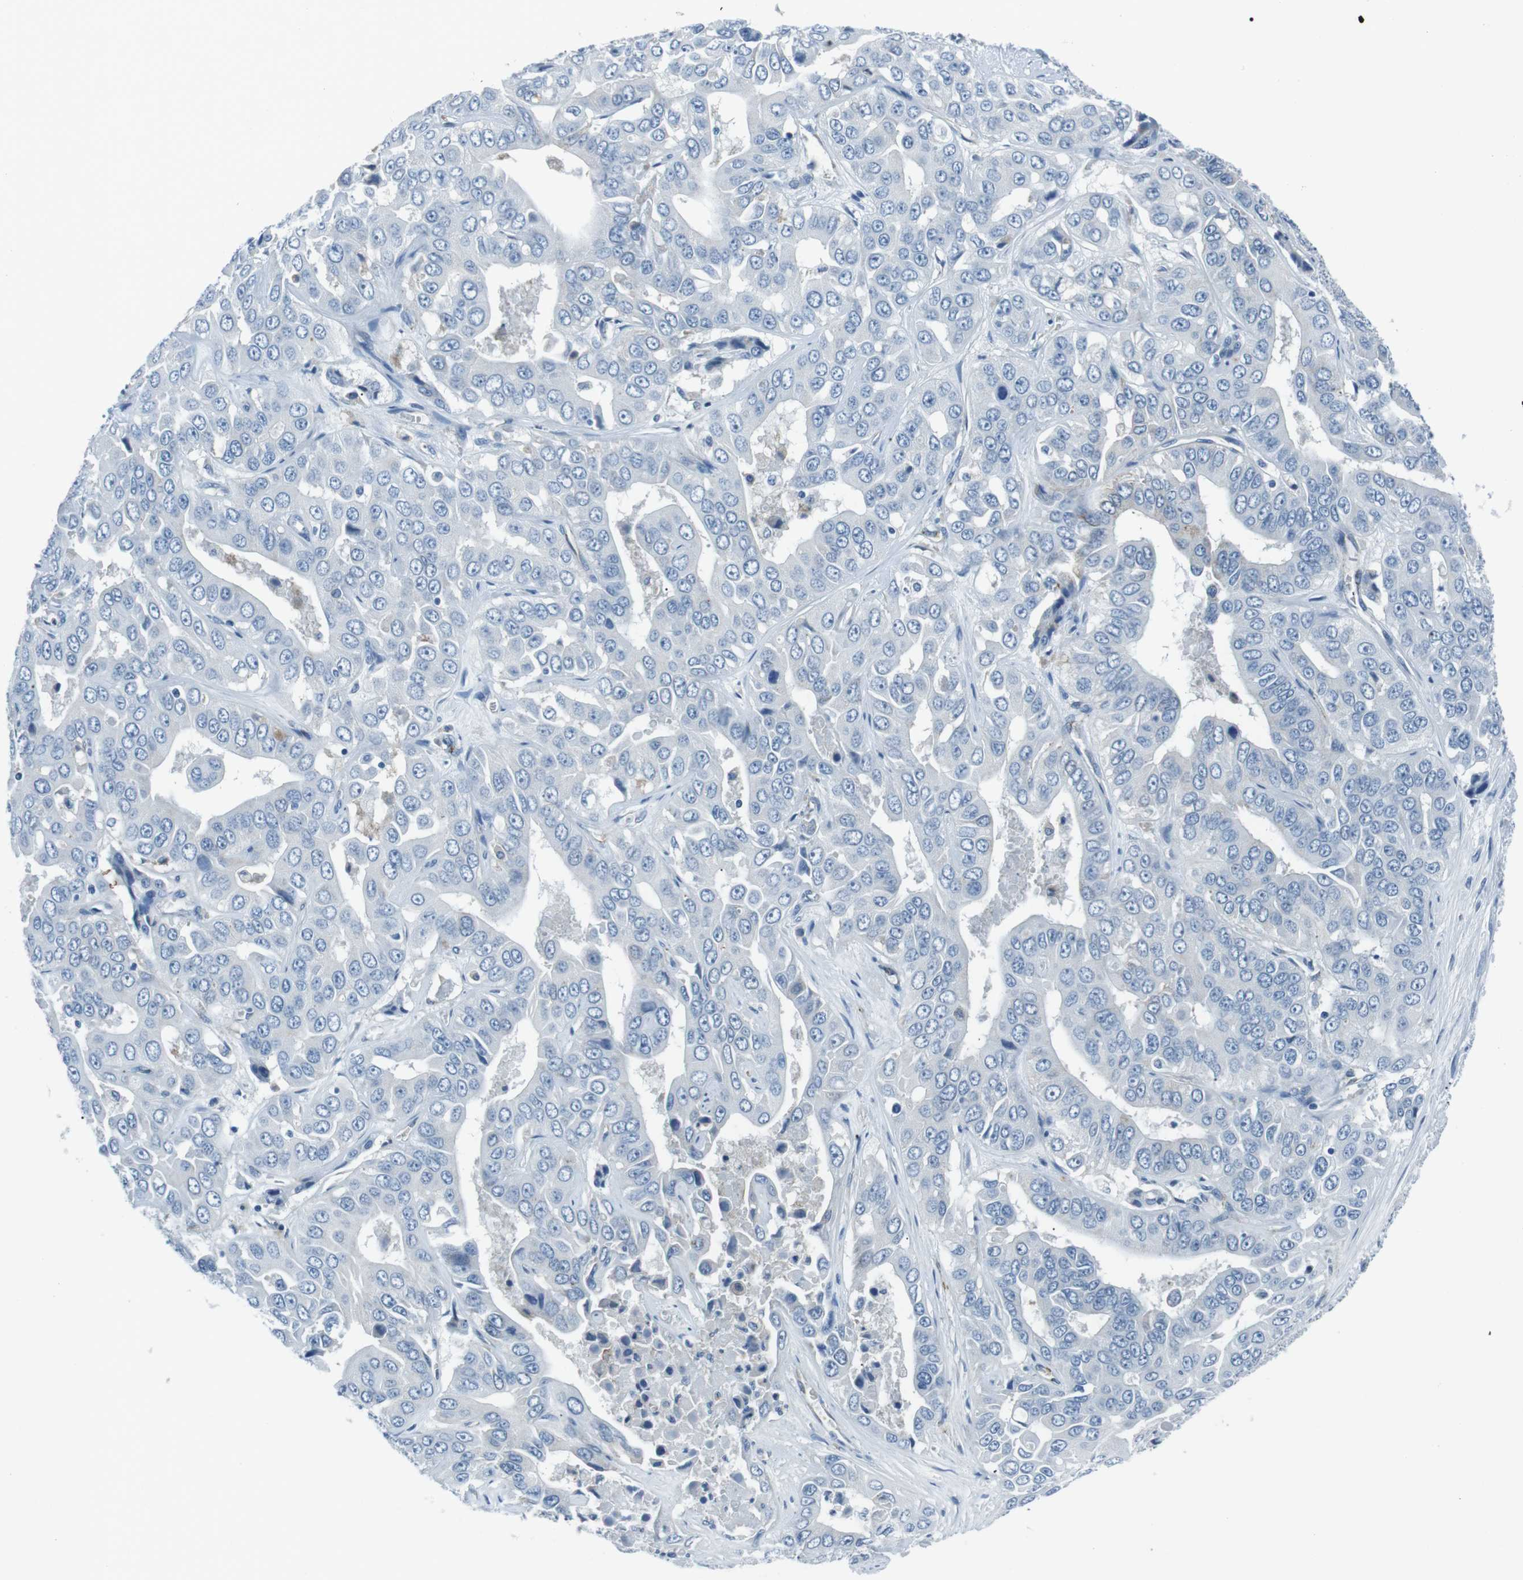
{"staining": {"intensity": "negative", "quantity": "none", "location": "none"}, "tissue": "liver cancer", "cell_type": "Tumor cells", "image_type": "cancer", "snomed": [{"axis": "morphology", "description": "Cholangiocarcinoma"}, {"axis": "topography", "description": "Liver"}], "caption": "High power microscopy photomicrograph of an IHC image of liver cholangiocarcinoma, revealing no significant expression in tumor cells. Brightfield microscopy of IHC stained with DAB (3,3'-diaminobenzidine) (brown) and hematoxylin (blue), captured at high magnification.", "gene": "CSF2RA", "patient": {"sex": "female", "age": 52}}